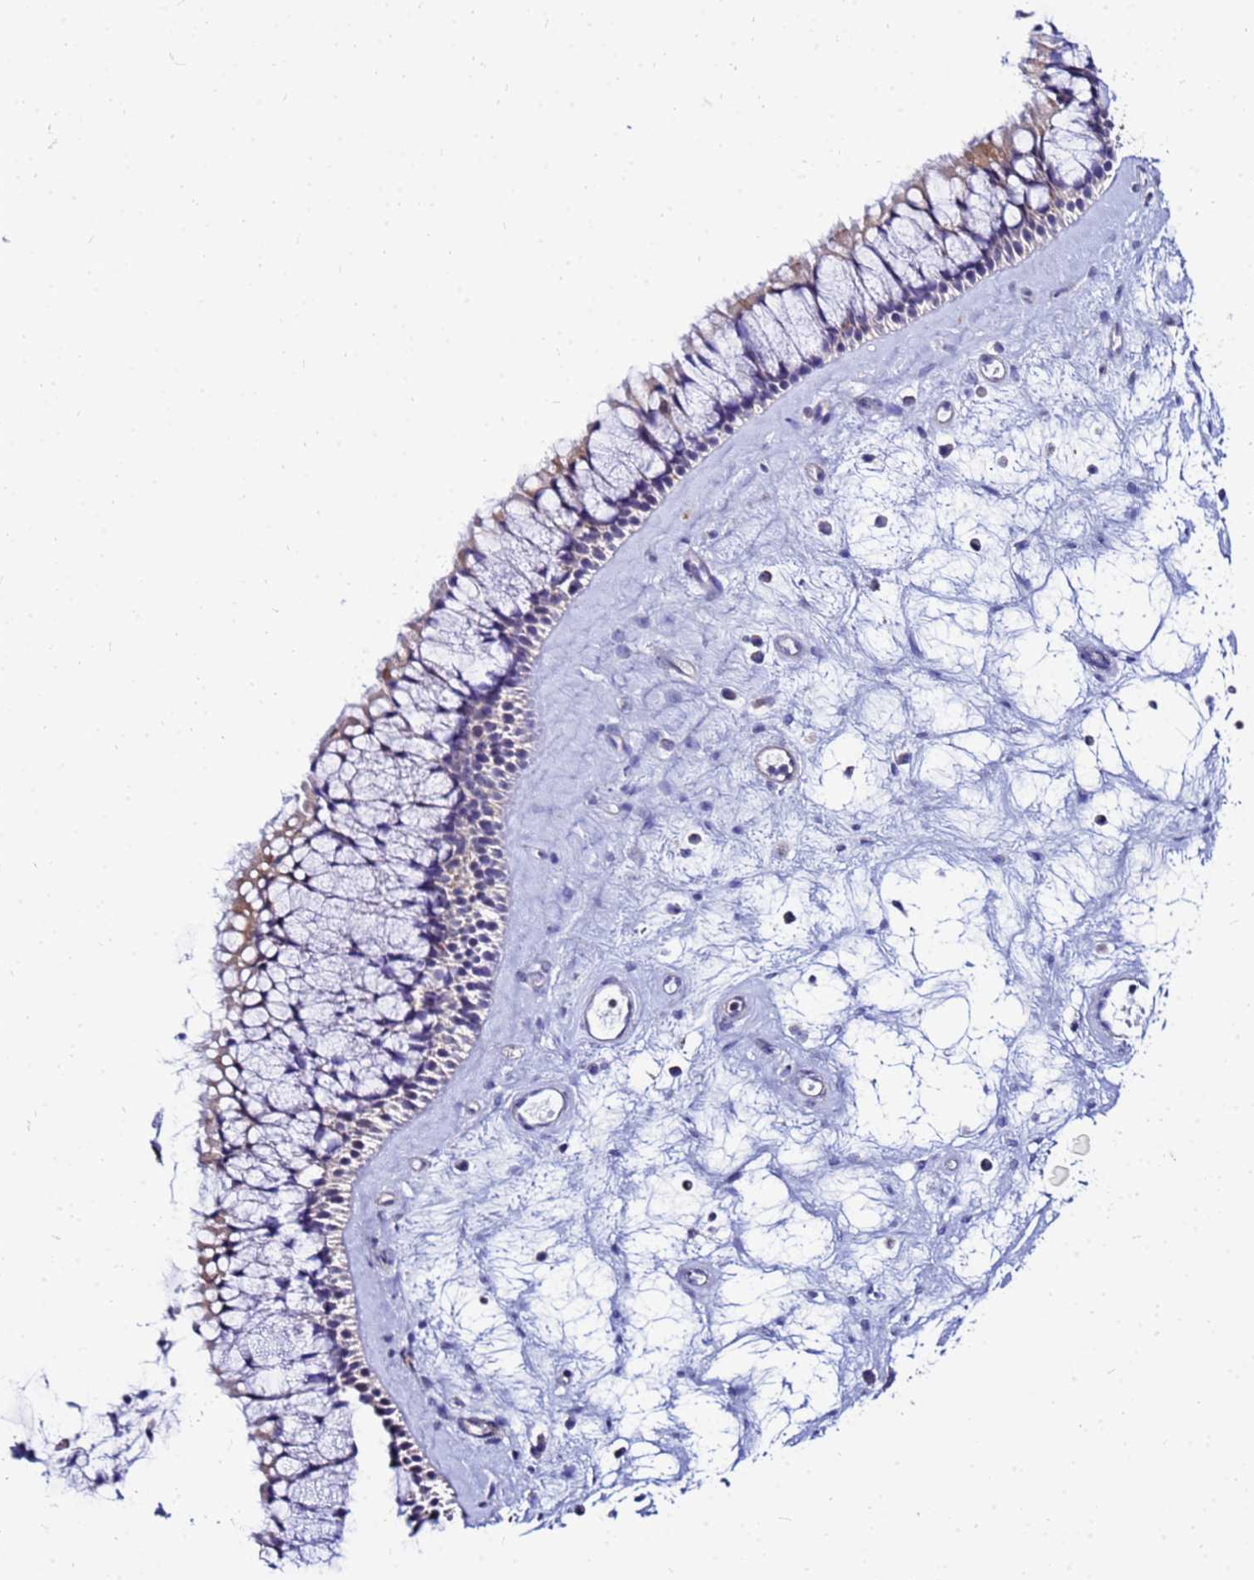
{"staining": {"intensity": "weak", "quantity": "<25%", "location": "cytoplasmic/membranous"}, "tissue": "nasopharynx", "cell_type": "Respiratory epithelial cells", "image_type": "normal", "snomed": [{"axis": "morphology", "description": "Normal tissue, NOS"}, {"axis": "topography", "description": "Nasopharynx"}], "caption": "Nasopharynx stained for a protein using immunohistochemistry (IHC) exhibits no staining respiratory epithelial cells.", "gene": "DBNDD2", "patient": {"sex": "male", "age": 64}}